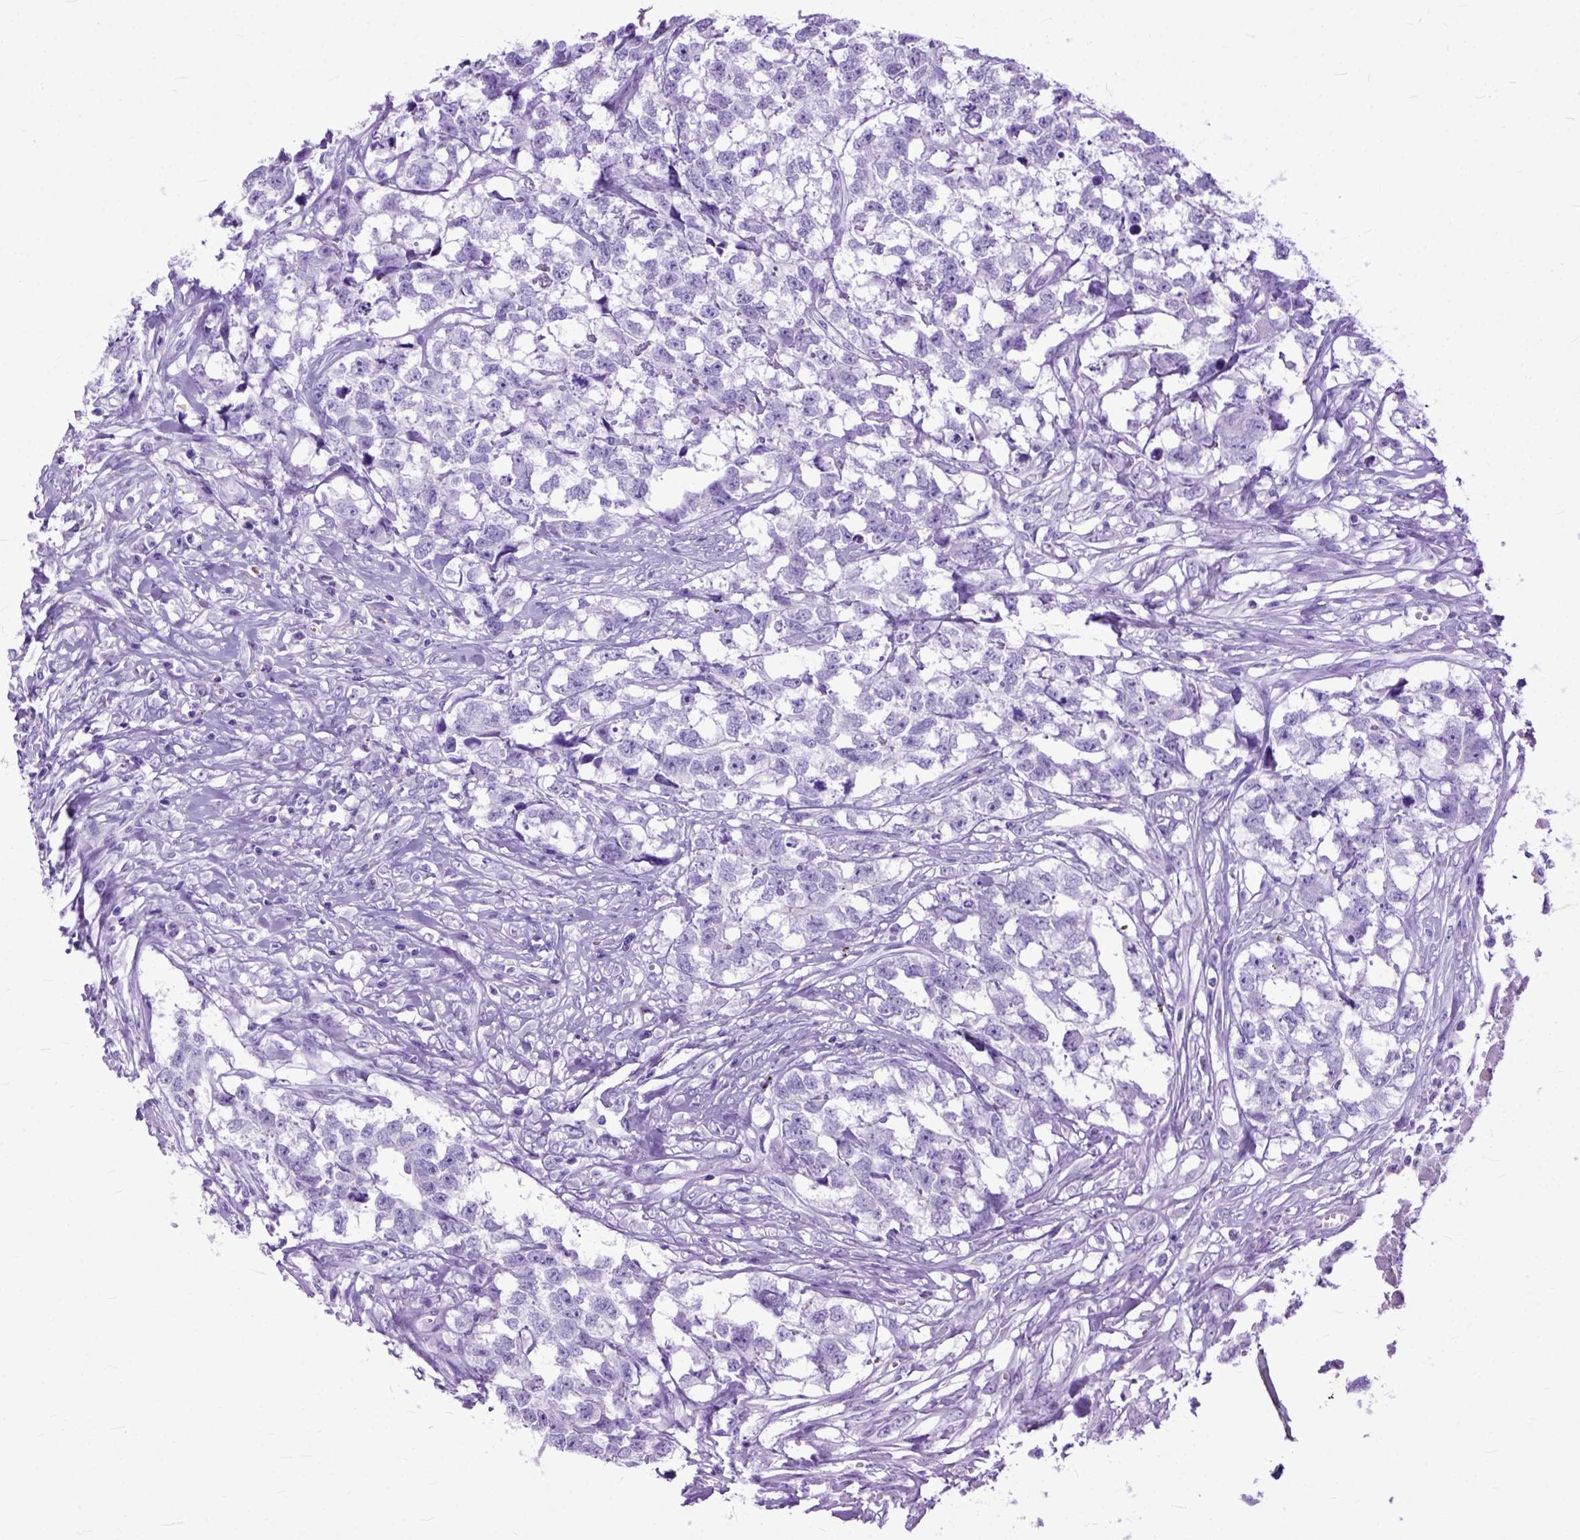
{"staining": {"intensity": "negative", "quantity": "none", "location": "none"}, "tissue": "testis cancer", "cell_type": "Tumor cells", "image_type": "cancer", "snomed": [{"axis": "morphology", "description": "Carcinoma, Embryonal, NOS"}, {"axis": "morphology", "description": "Teratoma, malignant, NOS"}, {"axis": "topography", "description": "Testis"}], "caption": "Testis cancer was stained to show a protein in brown. There is no significant expression in tumor cells. The staining is performed using DAB (3,3'-diaminobenzidine) brown chromogen with nuclei counter-stained in using hematoxylin.", "gene": "GNGT1", "patient": {"sex": "male", "age": 44}}